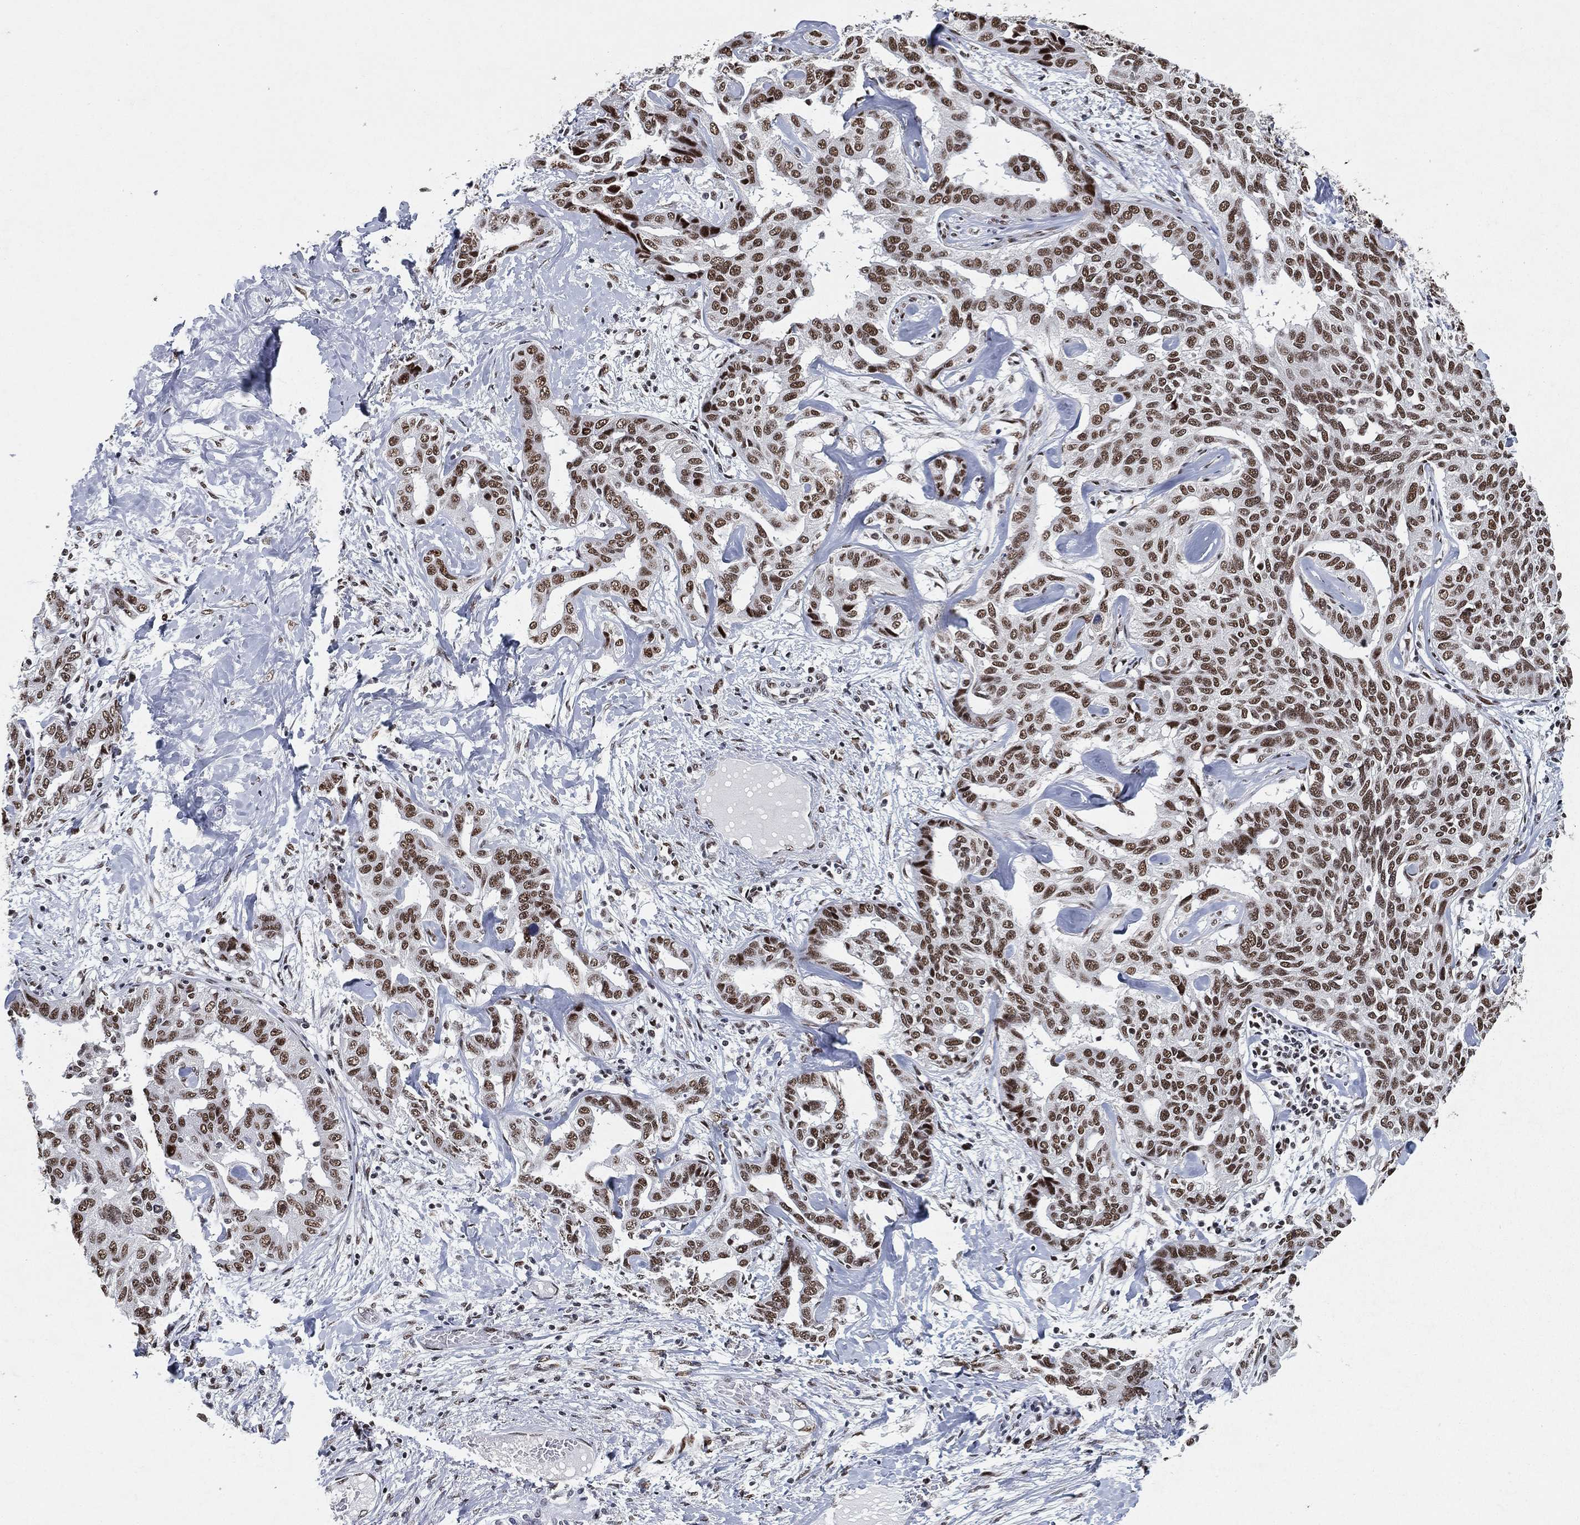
{"staining": {"intensity": "moderate", "quantity": ">75%", "location": "nuclear"}, "tissue": "liver cancer", "cell_type": "Tumor cells", "image_type": "cancer", "snomed": [{"axis": "morphology", "description": "Cholangiocarcinoma"}, {"axis": "topography", "description": "Liver"}], "caption": "High-power microscopy captured an IHC histopathology image of liver cancer (cholangiocarcinoma), revealing moderate nuclear expression in about >75% of tumor cells.", "gene": "DDX27", "patient": {"sex": "male", "age": 59}}